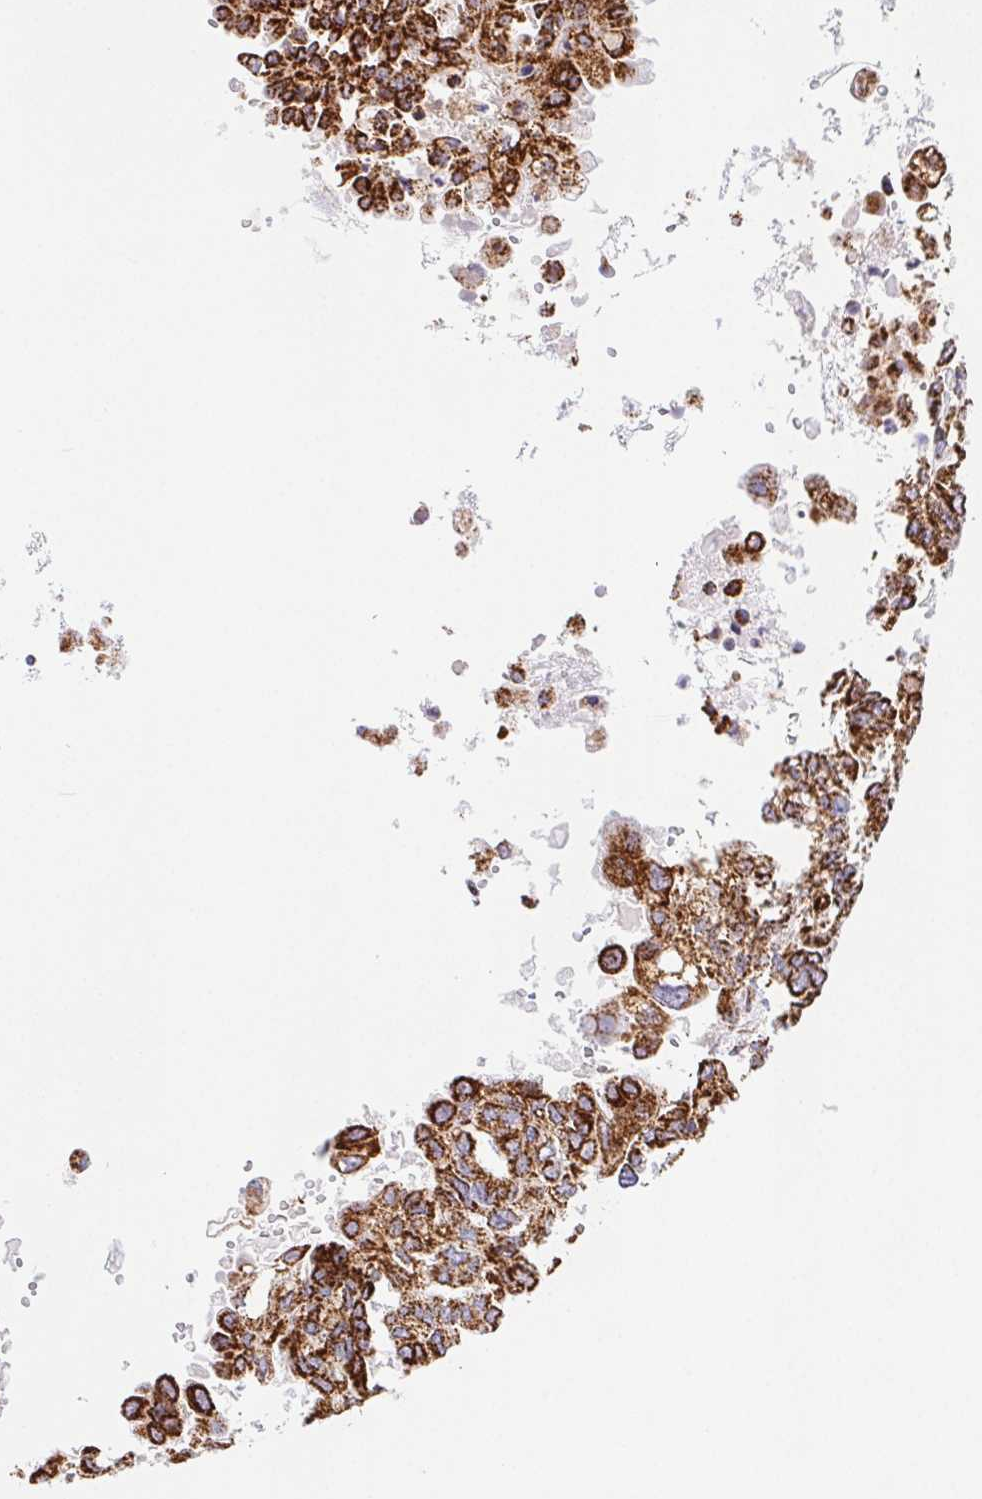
{"staining": {"intensity": "strong", "quantity": ">75%", "location": "cytoplasmic/membranous"}, "tissue": "ovarian cancer", "cell_type": "Tumor cells", "image_type": "cancer", "snomed": [{"axis": "morphology", "description": "Cystadenocarcinoma, serous, NOS"}, {"axis": "topography", "description": "Ovary"}], "caption": "This is an image of immunohistochemistry staining of serous cystadenocarcinoma (ovarian), which shows strong positivity in the cytoplasmic/membranous of tumor cells.", "gene": "NIPSNAP2", "patient": {"sex": "female", "age": 53}}